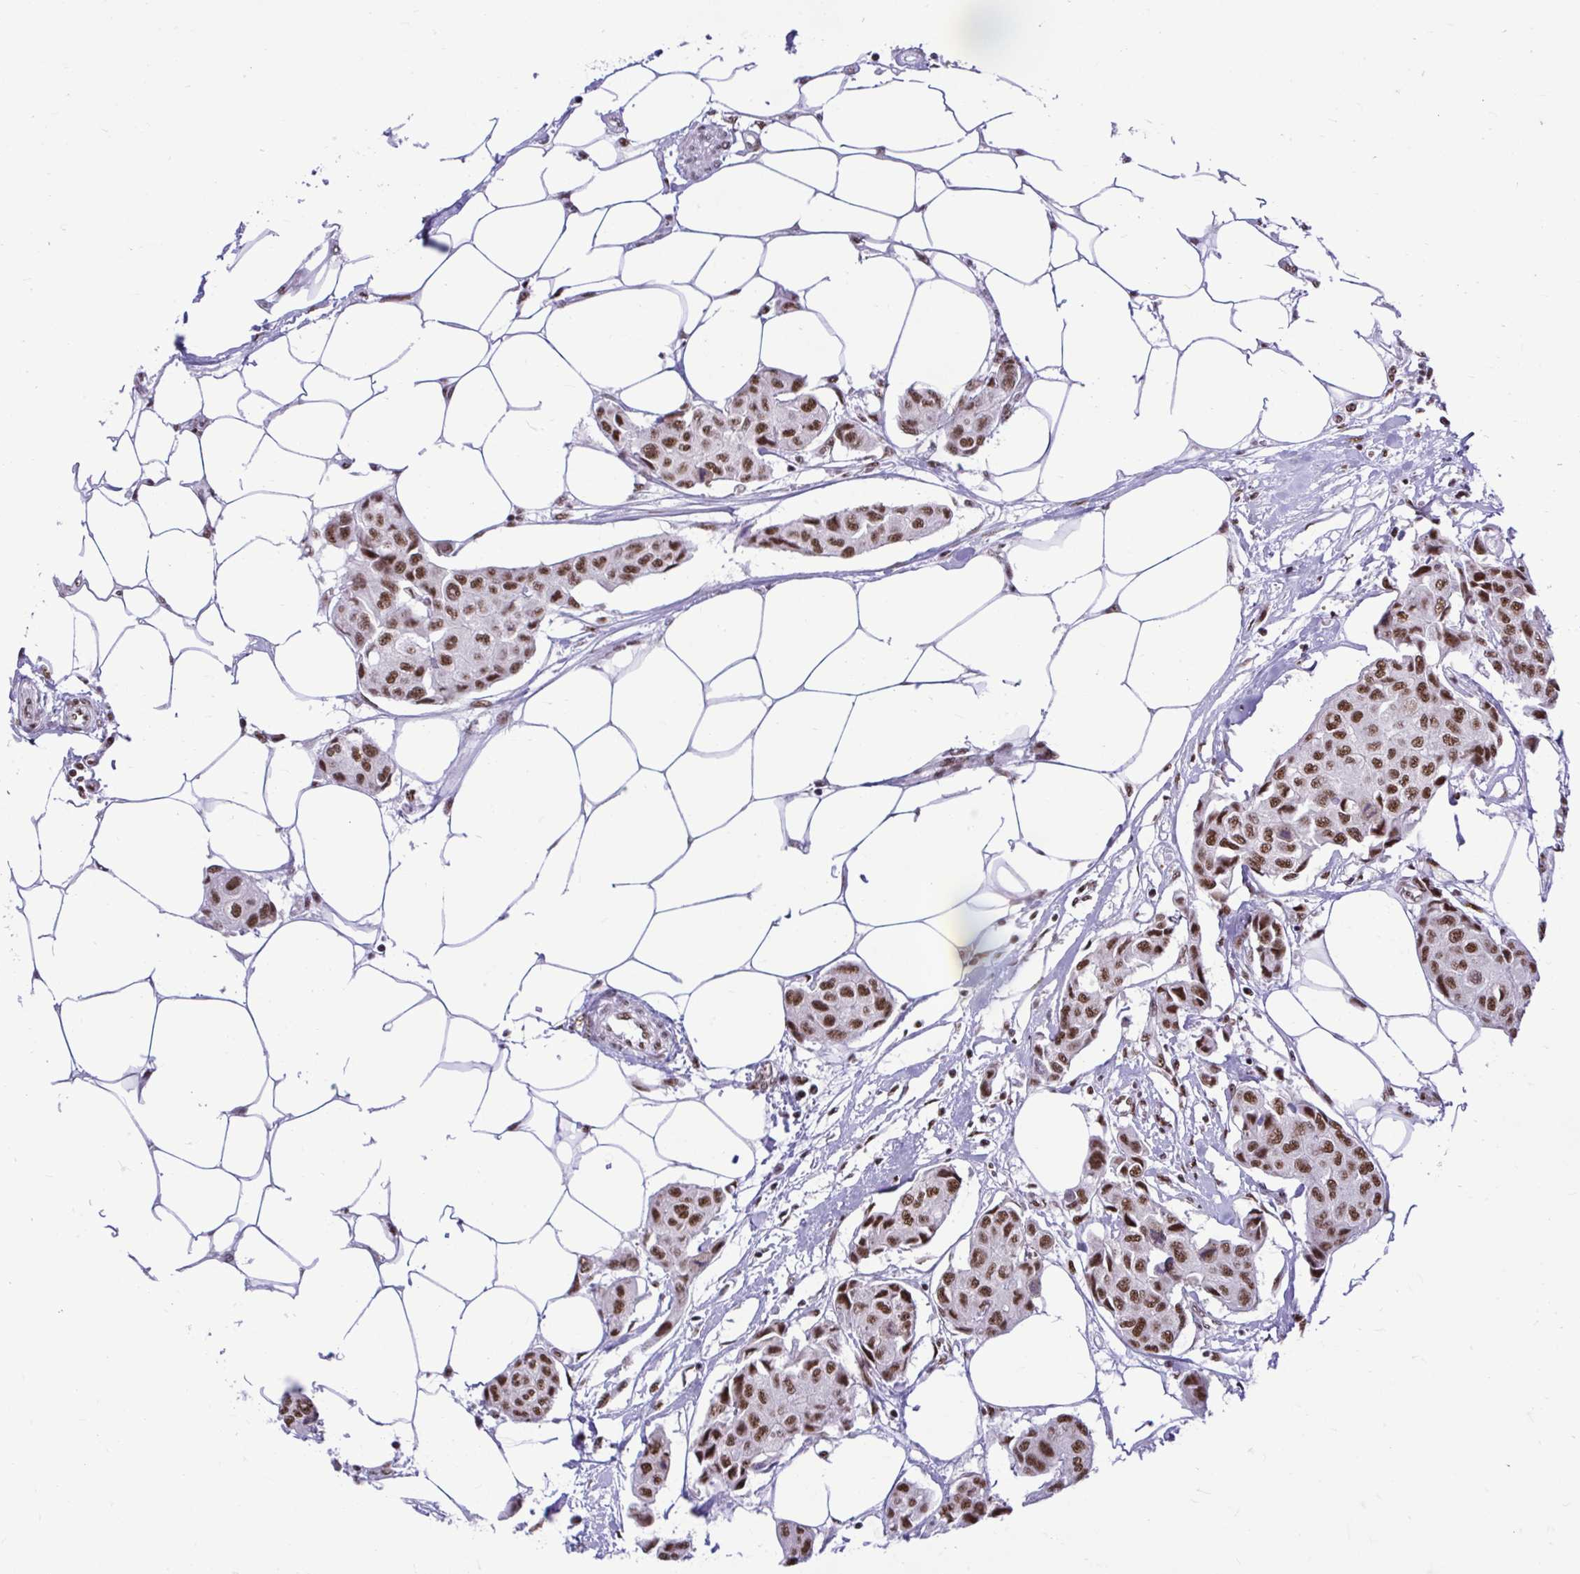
{"staining": {"intensity": "moderate", "quantity": ">75%", "location": "nuclear"}, "tissue": "breast cancer", "cell_type": "Tumor cells", "image_type": "cancer", "snomed": [{"axis": "morphology", "description": "Duct carcinoma"}, {"axis": "topography", "description": "Breast"}, {"axis": "topography", "description": "Lymph node"}], "caption": "Breast cancer (invasive ductal carcinoma) tissue displays moderate nuclear staining in about >75% of tumor cells", "gene": "PRPF19", "patient": {"sex": "female", "age": 80}}